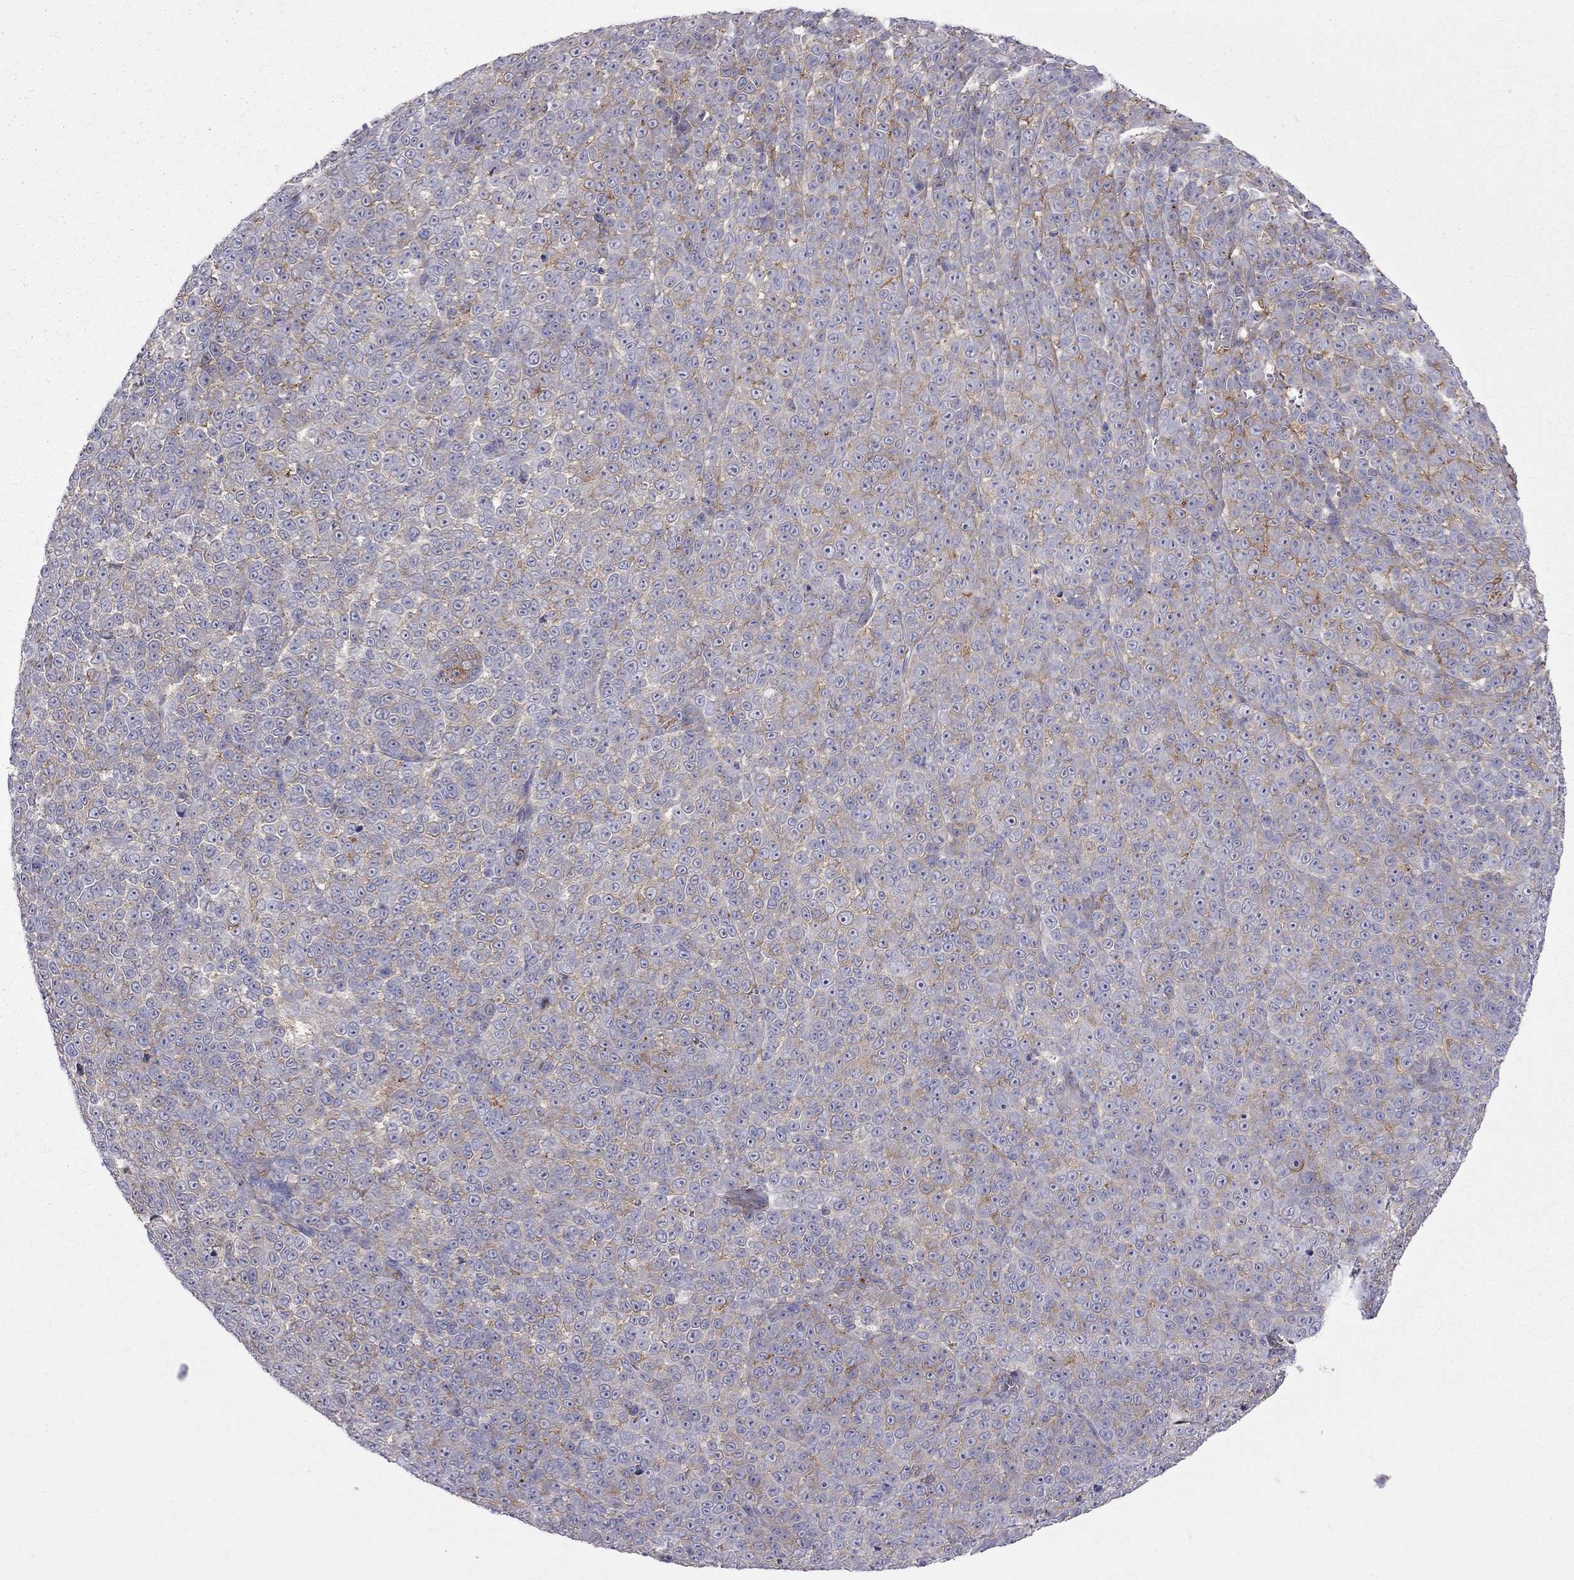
{"staining": {"intensity": "moderate", "quantity": "<25%", "location": "cytoplasmic/membranous"}, "tissue": "melanoma", "cell_type": "Tumor cells", "image_type": "cancer", "snomed": [{"axis": "morphology", "description": "Malignant melanoma, NOS"}, {"axis": "topography", "description": "Skin"}], "caption": "High-magnification brightfield microscopy of melanoma stained with DAB (brown) and counterstained with hematoxylin (blue). tumor cells exhibit moderate cytoplasmic/membranous staining is seen in approximately<25% of cells.", "gene": "EIF4E3", "patient": {"sex": "female", "age": 95}}